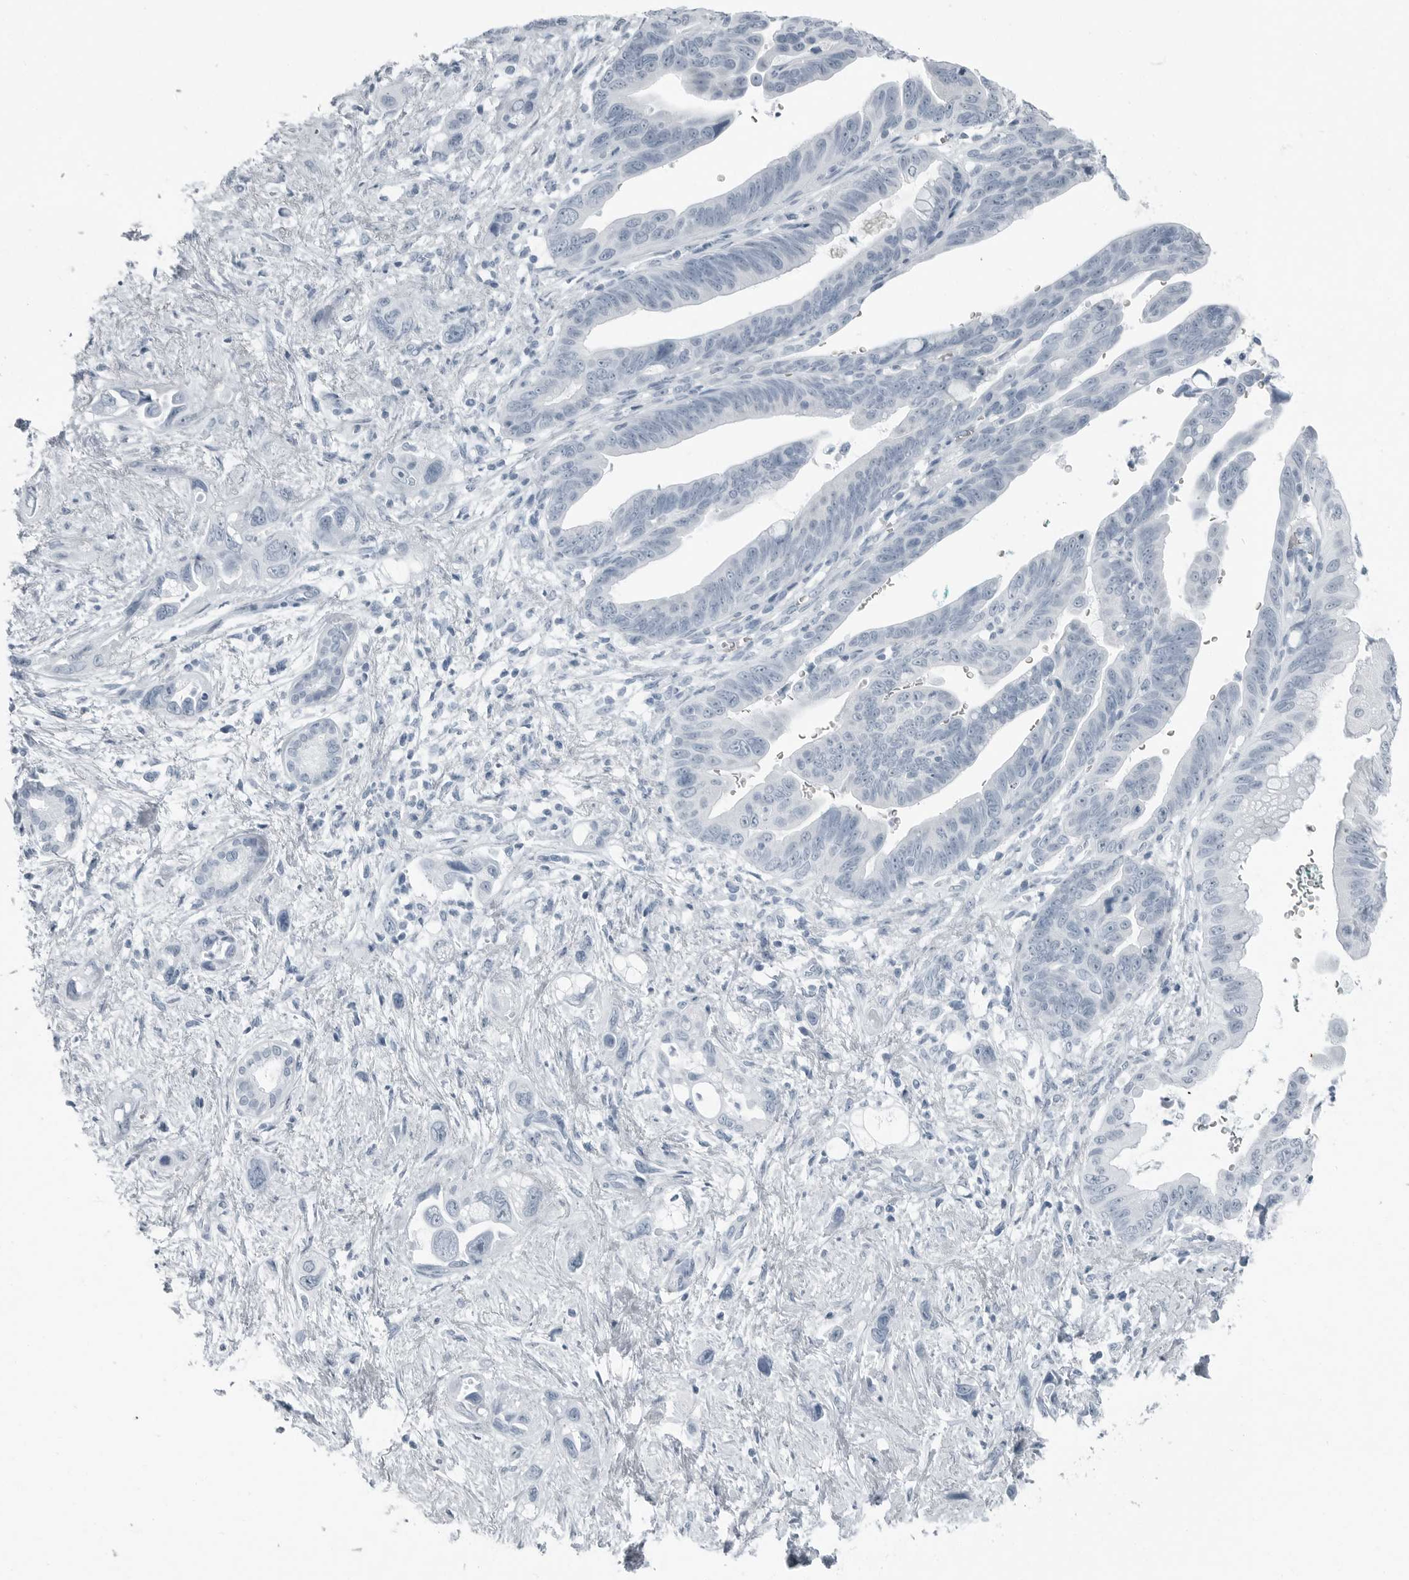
{"staining": {"intensity": "negative", "quantity": "none", "location": "none"}, "tissue": "pancreatic cancer", "cell_type": "Tumor cells", "image_type": "cancer", "snomed": [{"axis": "morphology", "description": "Adenocarcinoma, NOS"}, {"axis": "topography", "description": "Pancreas"}], "caption": "Tumor cells are negative for protein expression in human pancreatic adenocarcinoma.", "gene": "FABP6", "patient": {"sex": "female", "age": 72}}